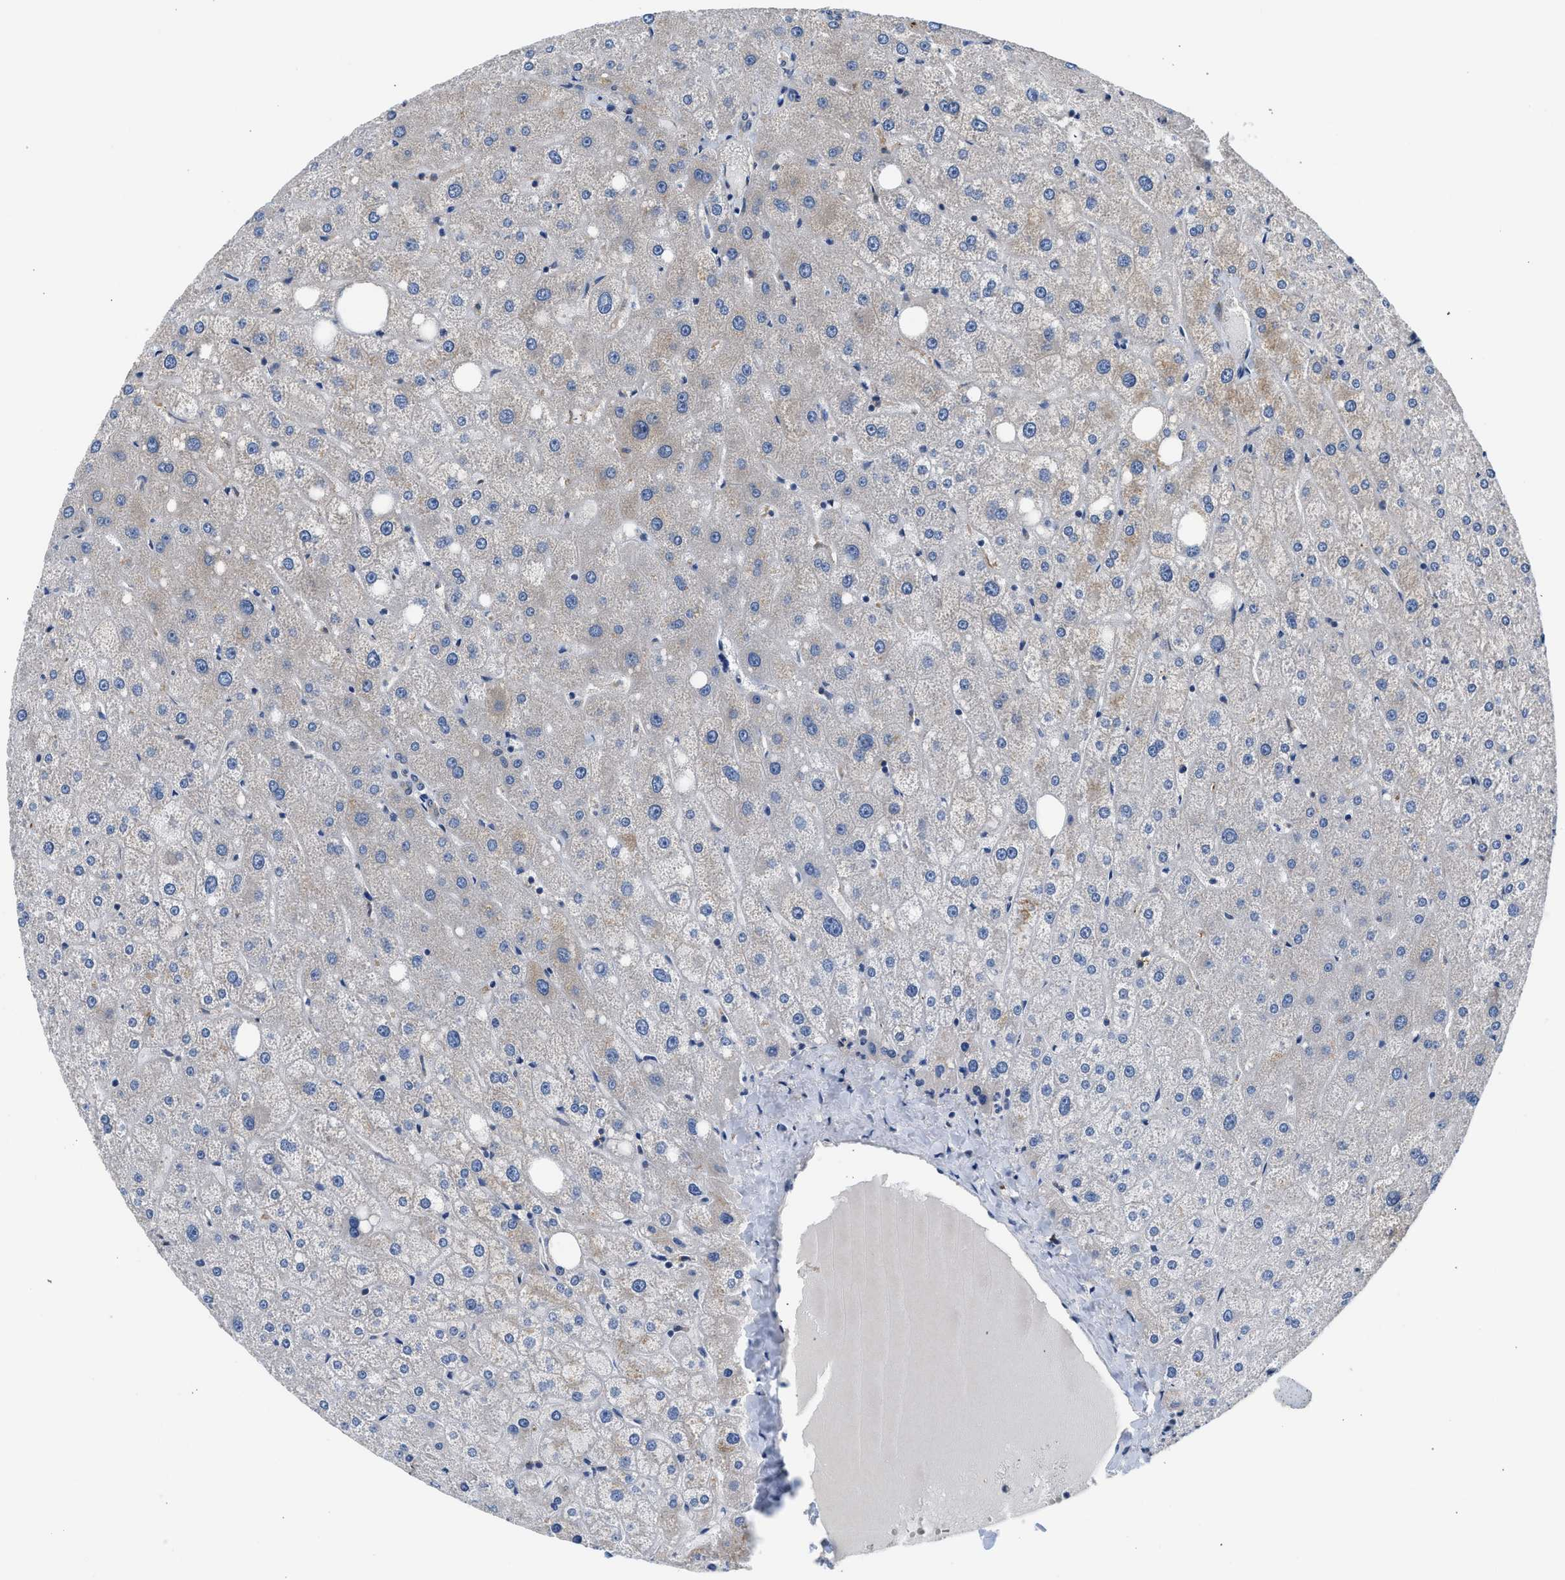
{"staining": {"intensity": "weak", "quantity": ">75%", "location": "cytoplasmic/membranous"}, "tissue": "liver", "cell_type": "Cholangiocytes", "image_type": "normal", "snomed": [{"axis": "morphology", "description": "Normal tissue, NOS"}, {"axis": "topography", "description": "Liver"}], "caption": "This is an image of immunohistochemistry staining of normal liver, which shows weak positivity in the cytoplasmic/membranous of cholangiocytes.", "gene": "POLG2", "patient": {"sex": "male", "age": 73}}